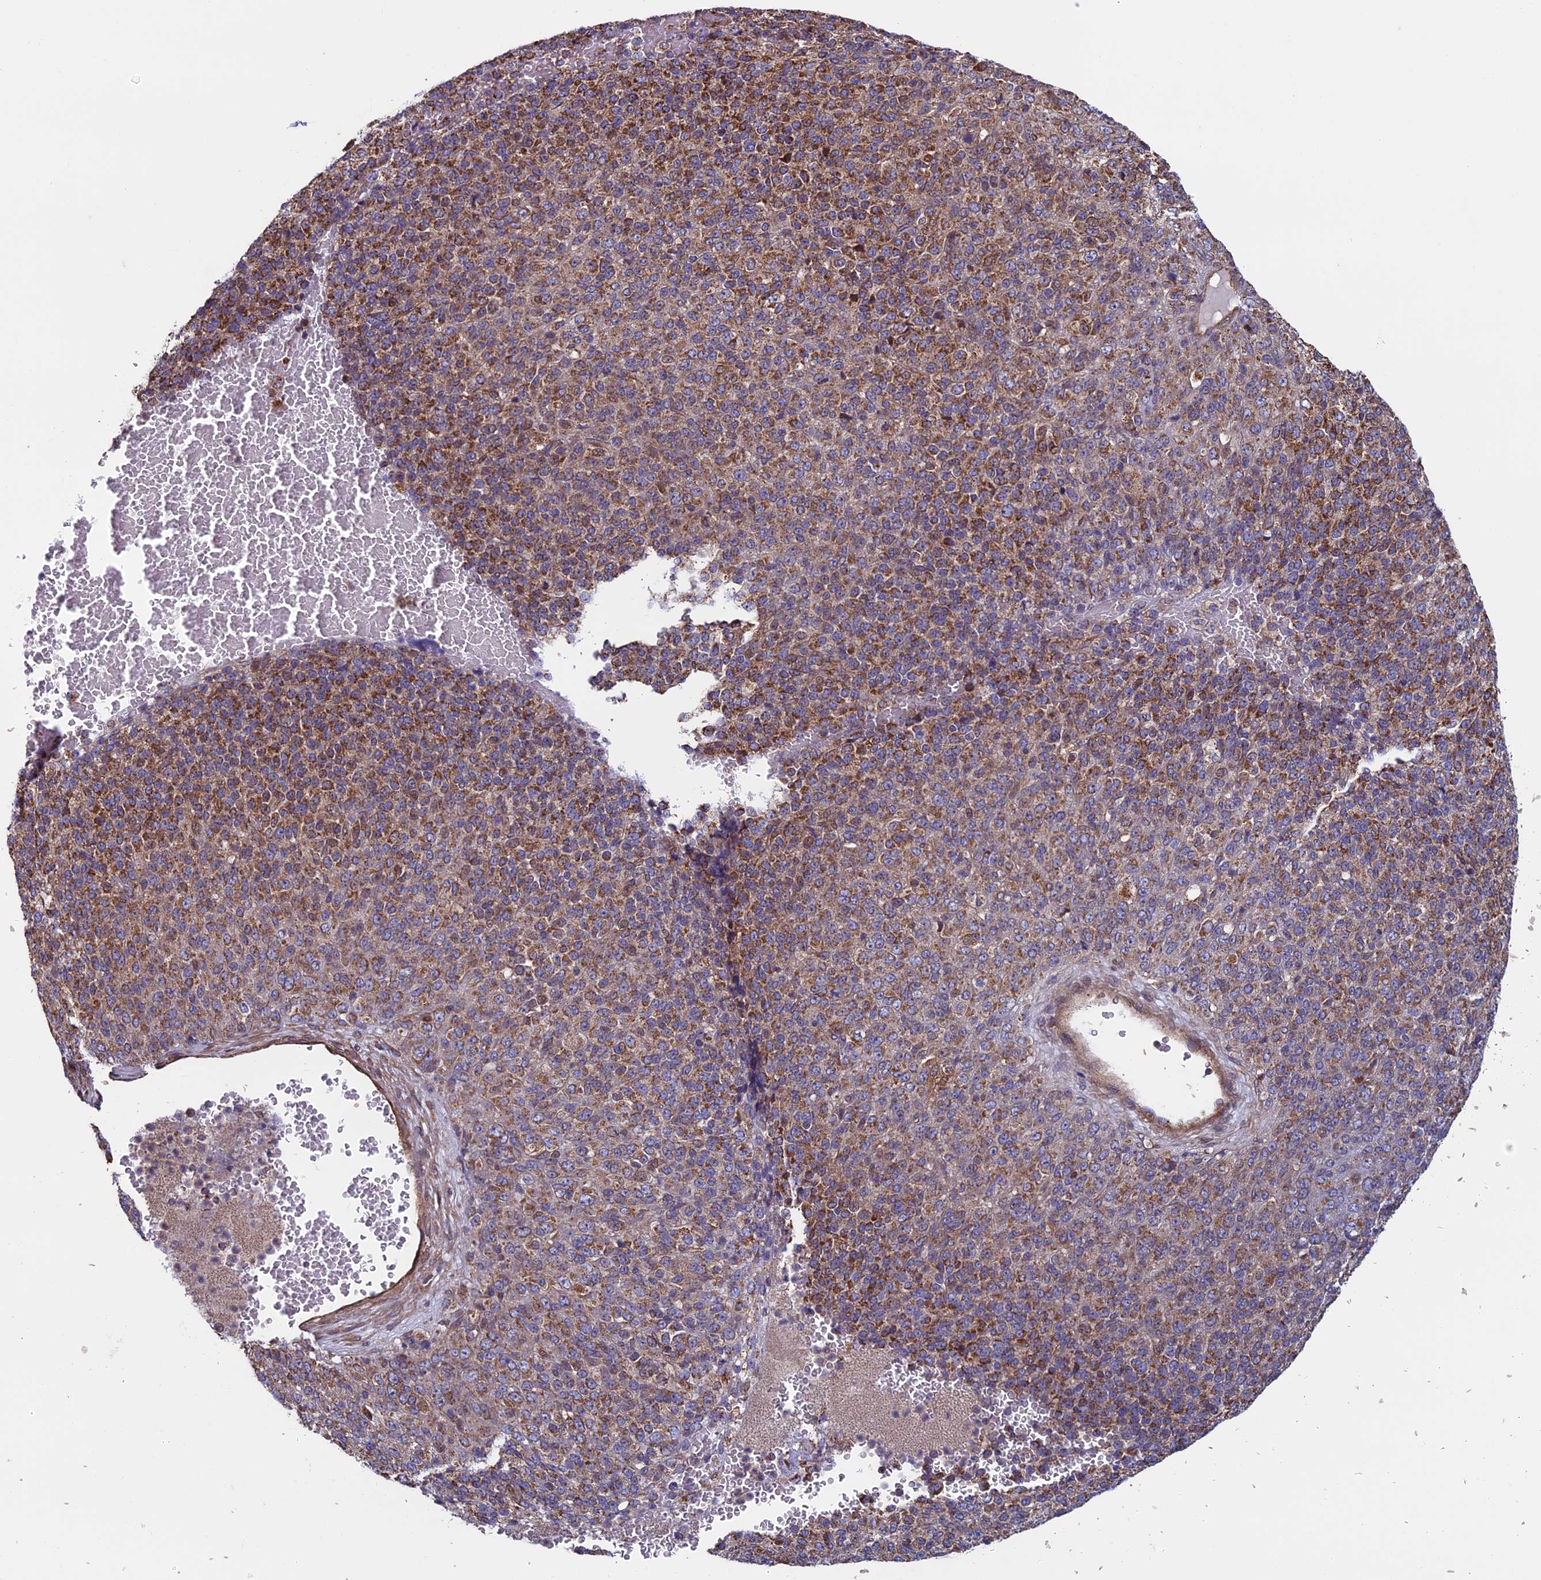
{"staining": {"intensity": "moderate", "quantity": ">75%", "location": "cytoplasmic/membranous"}, "tissue": "melanoma", "cell_type": "Tumor cells", "image_type": "cancer", "snomed": [{"axis": "morphology", "description": "Malignant melanoma, Metastatic site"}, {"axis": "topography", "description": "Brain"}], "caption": "Malignant melanoma (metastatic site) stained with a brown dye shows moderate cytoplasmic/membranous positive expression in about >75% of tumor cells.", "gene": "CCDC8", "patient": {"sex": "female", "age": 56}}